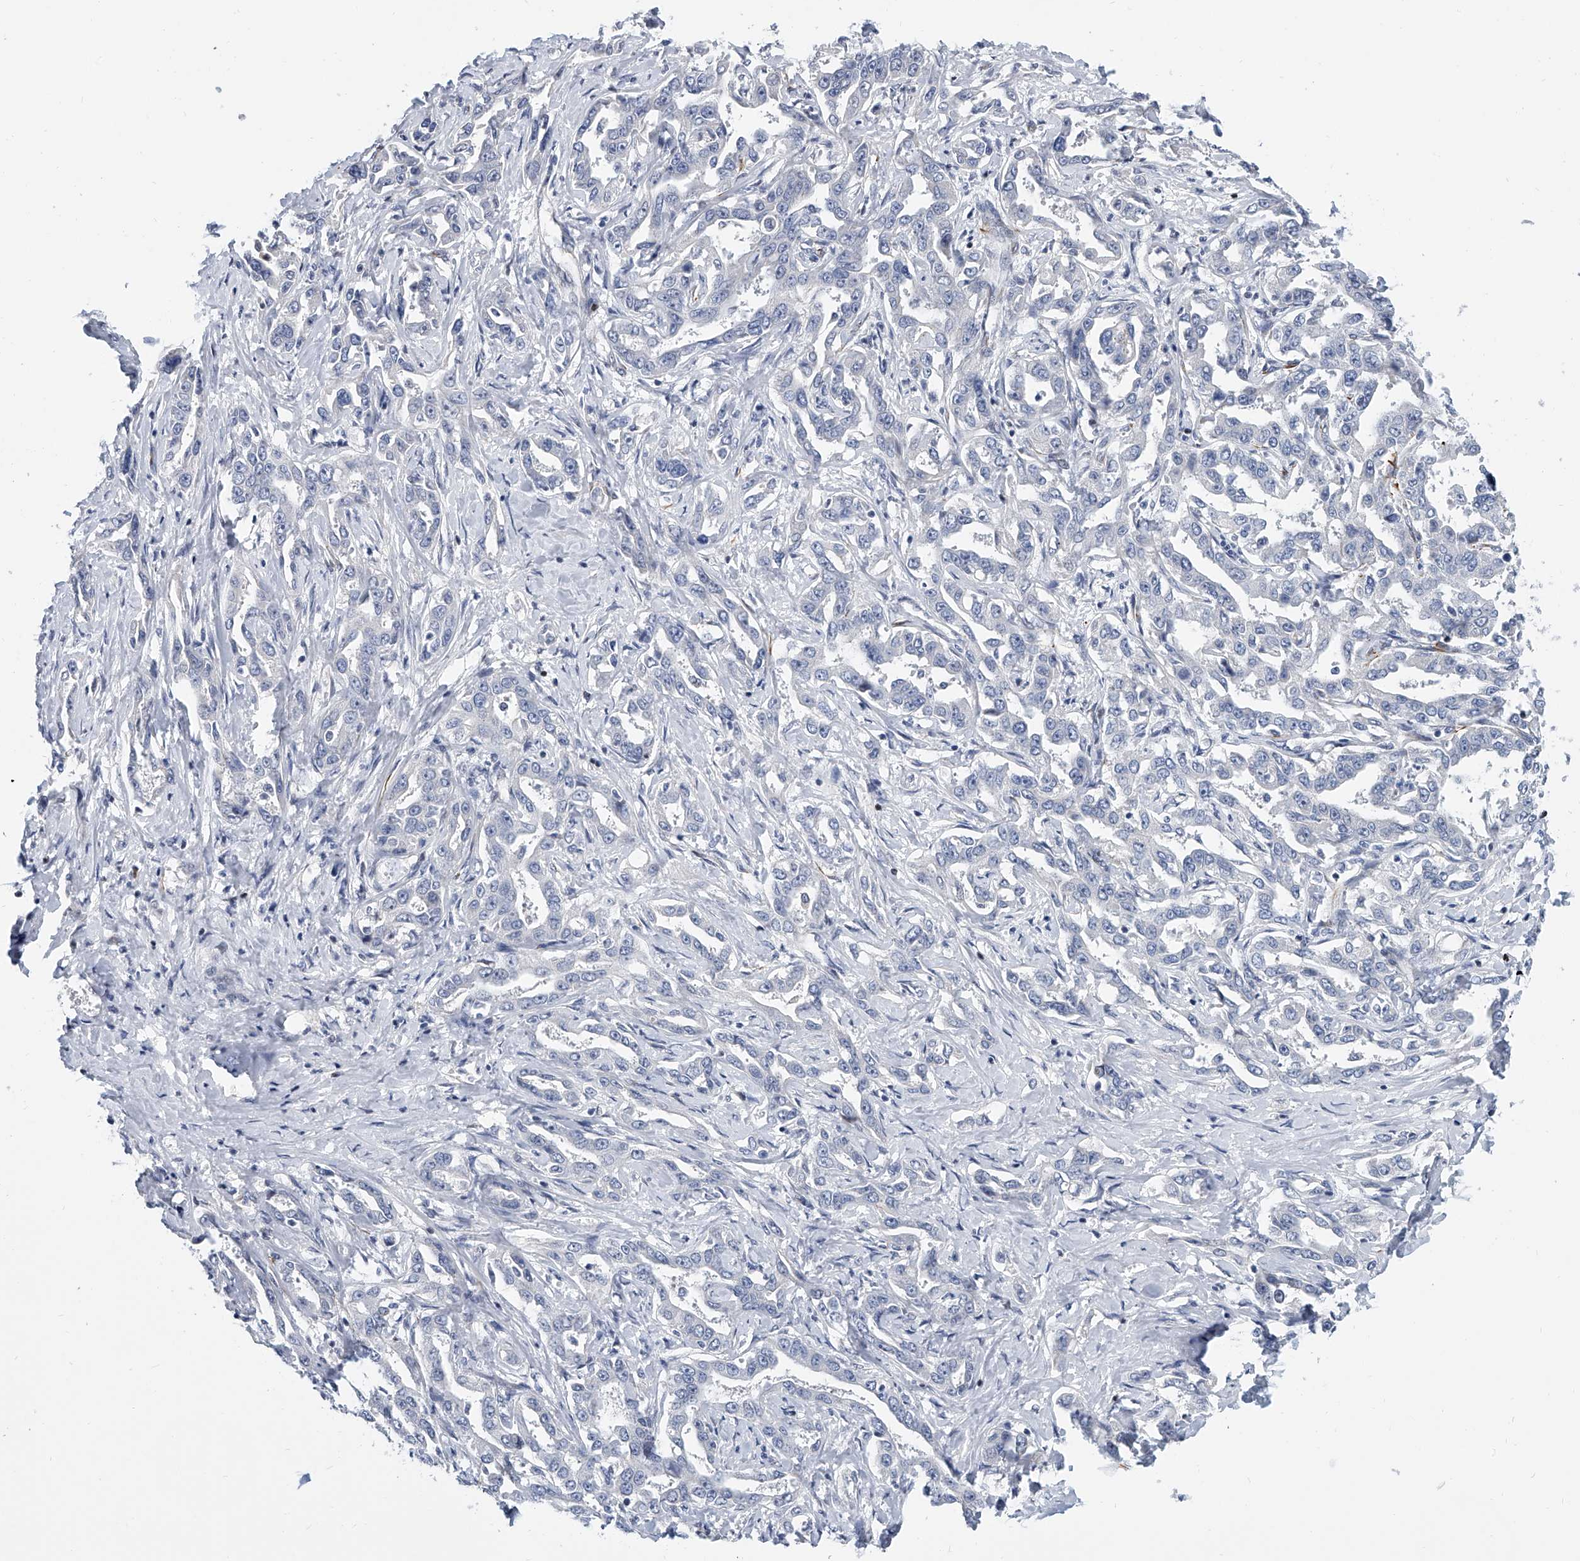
{"staining": {"intensity": "negative", "quantity": "none", "location": "none"}, "tissue": "liver cancer", "cell_type": "Tumor cells", "image_type": "cancer", "snomed": [{"axis": "morphology", "description": "Cholangiocarcinoma"}, {"axis": "topography", "description": "Liver"}], "caption": "Micrograph shows no protein expression in tumor cells of liver cholangiocarcinoma tissue.", "gene": "KIRREL1", "patient": {"sex": "male", "age": 59}}